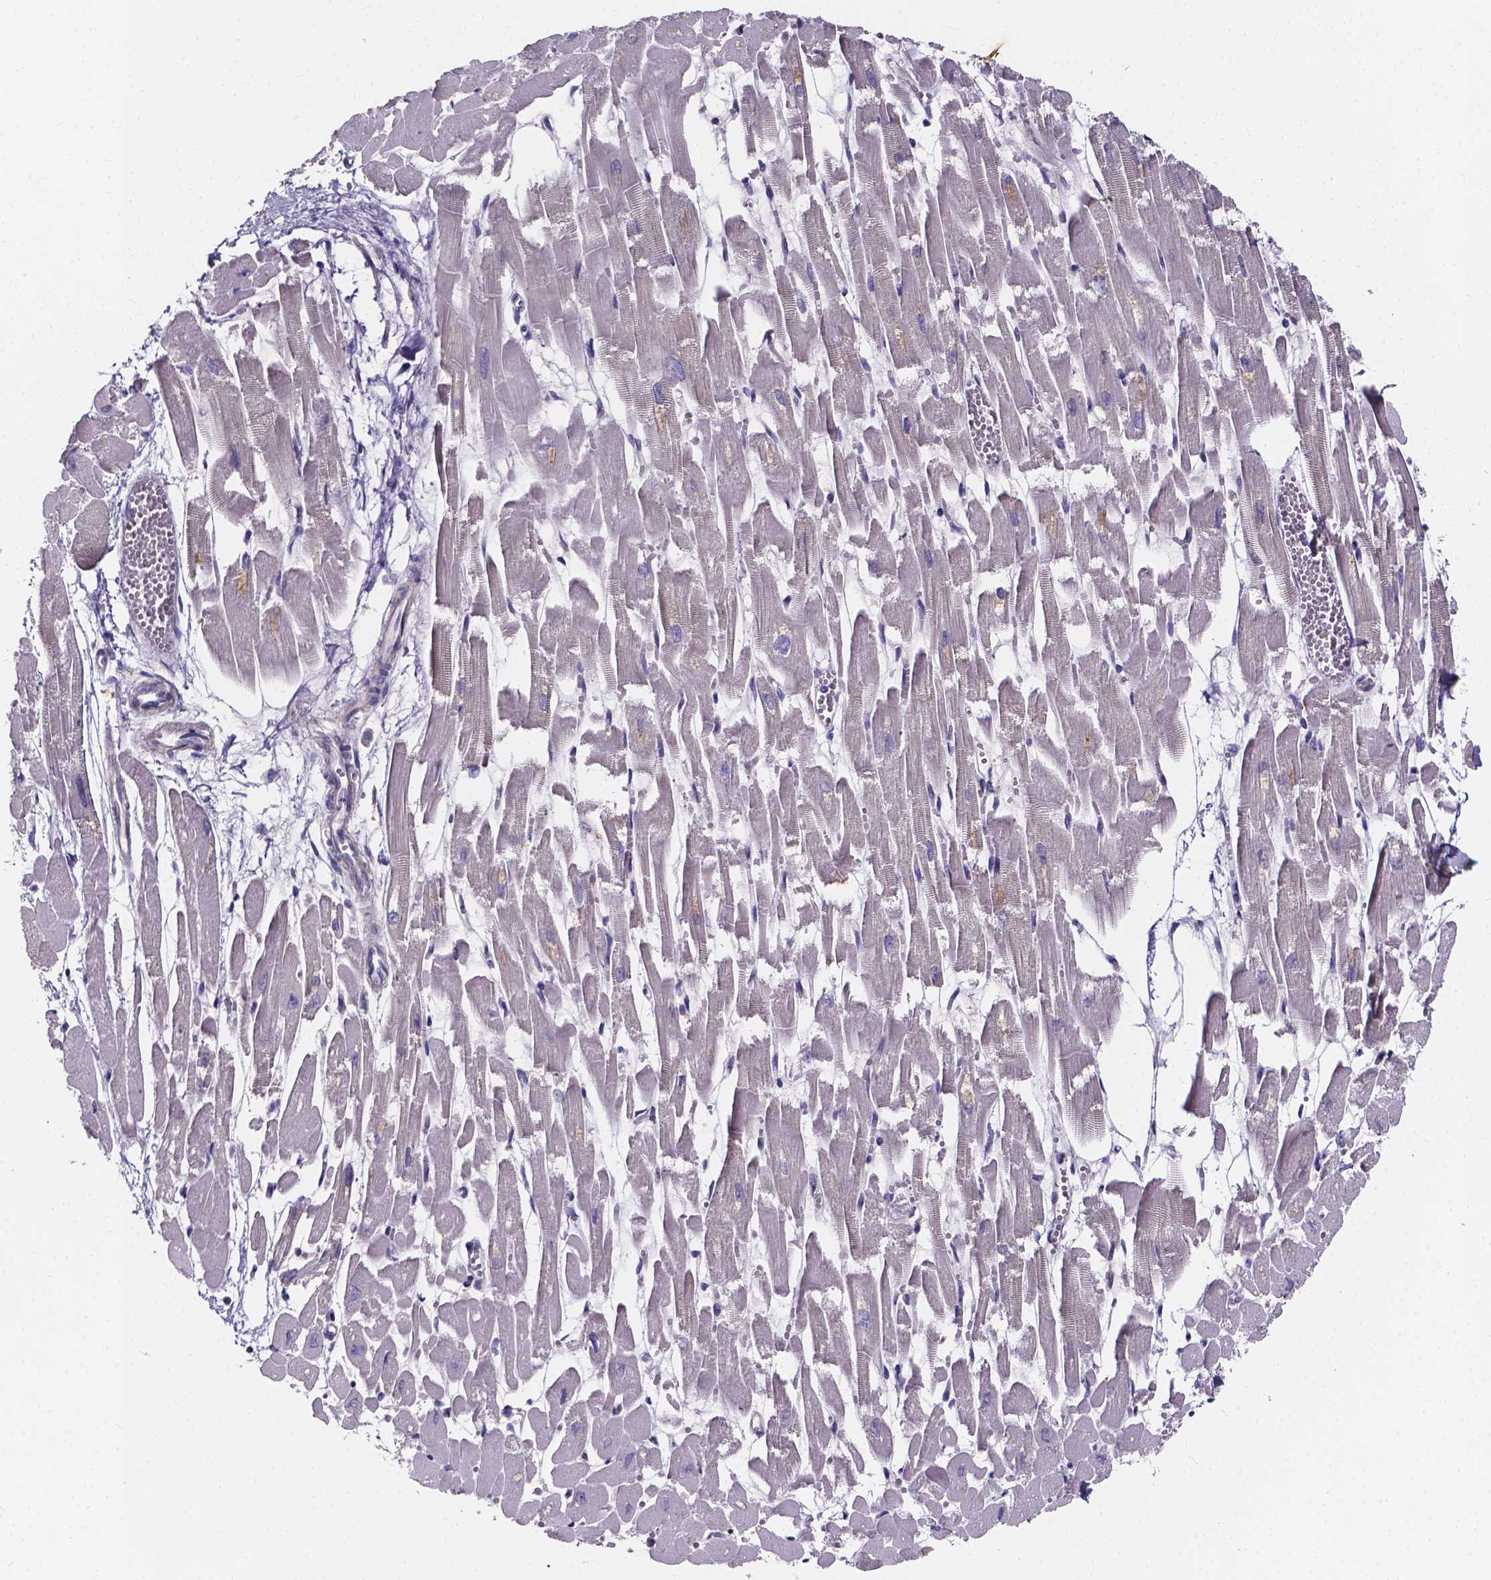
{"staining": {"intensity": "negative", "quantity": "none", "location": "none"}, "tissue": "heart muscle", "cell_type": "Cardiomyocytes", "image_type": "normal", "snomed": [{"axis": "morphology", "description": "Normal tissue, NOS"}, {"axis": "topography", "description": "Heart"}], "caption": "High magnification brightfield microscopy of normal heart muscle stained with DAB (brown) and counterstained with hematoxylin (blue): cardiomyocytes show no significant expression.", "gene": "SPOCD1", "patient": {"sex": "female", "age": 52}}